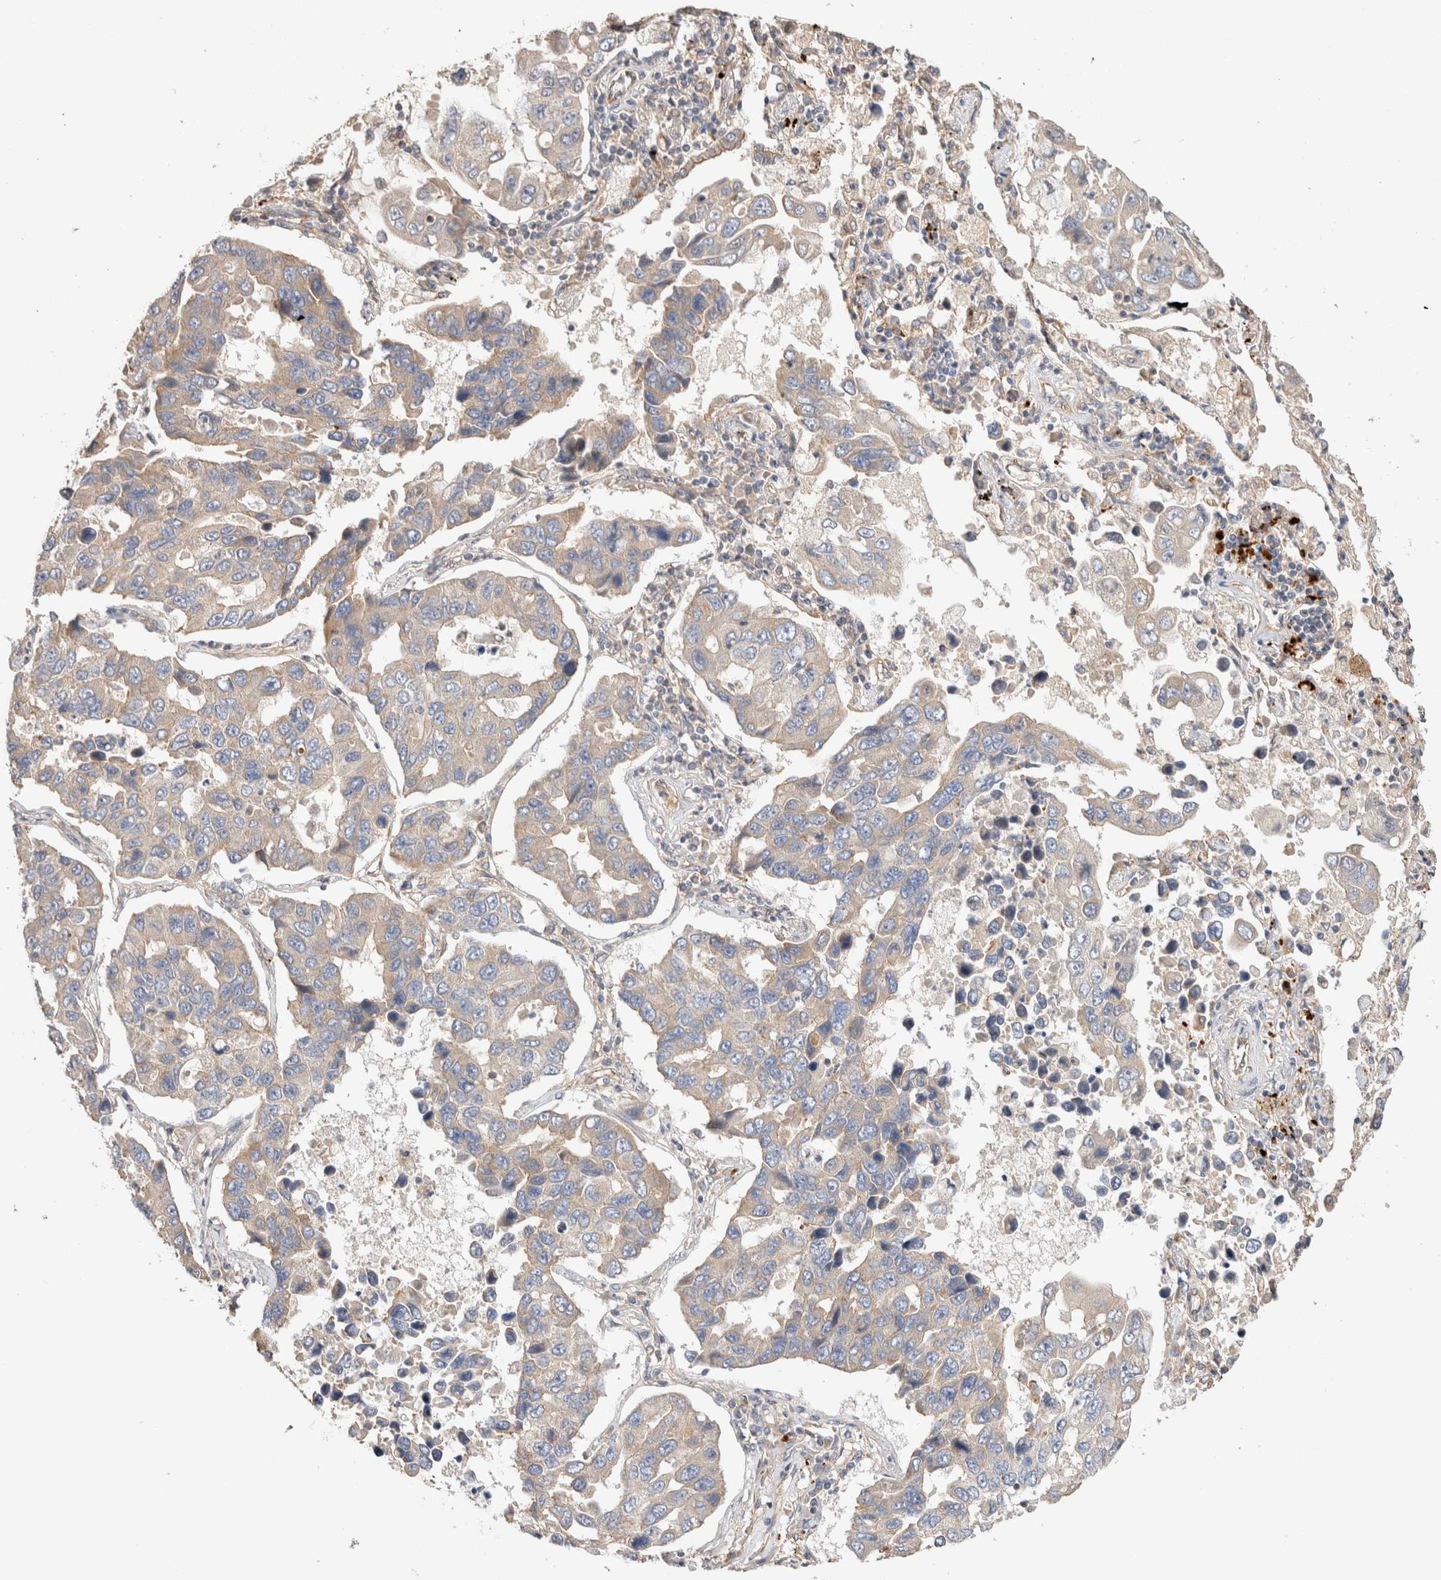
{"staining": {"intensity": "weak", "quantity": "<25%", "location": "cytoplasmic/membranous"}, "tissue": "lung cancer", "cell_type": "Tumor cells", "image_type": "cancer", "snomed": [{"axis": "morphology", "description": "Adenocarcinoma, NOS"}, {"axis": "topography", "description": "Lung"}], "caption": "Immunohistochemistry (IHC) image of neoplastic tissue: human lung cancer stained with DAB reveals no significant protein expression in tumor cells. (DAB immunohistochemistry visualized using brightfield microscopy, high magnification).", "gene": "B3GNTL1", "patient": {"sex": "male", "age": 64}}